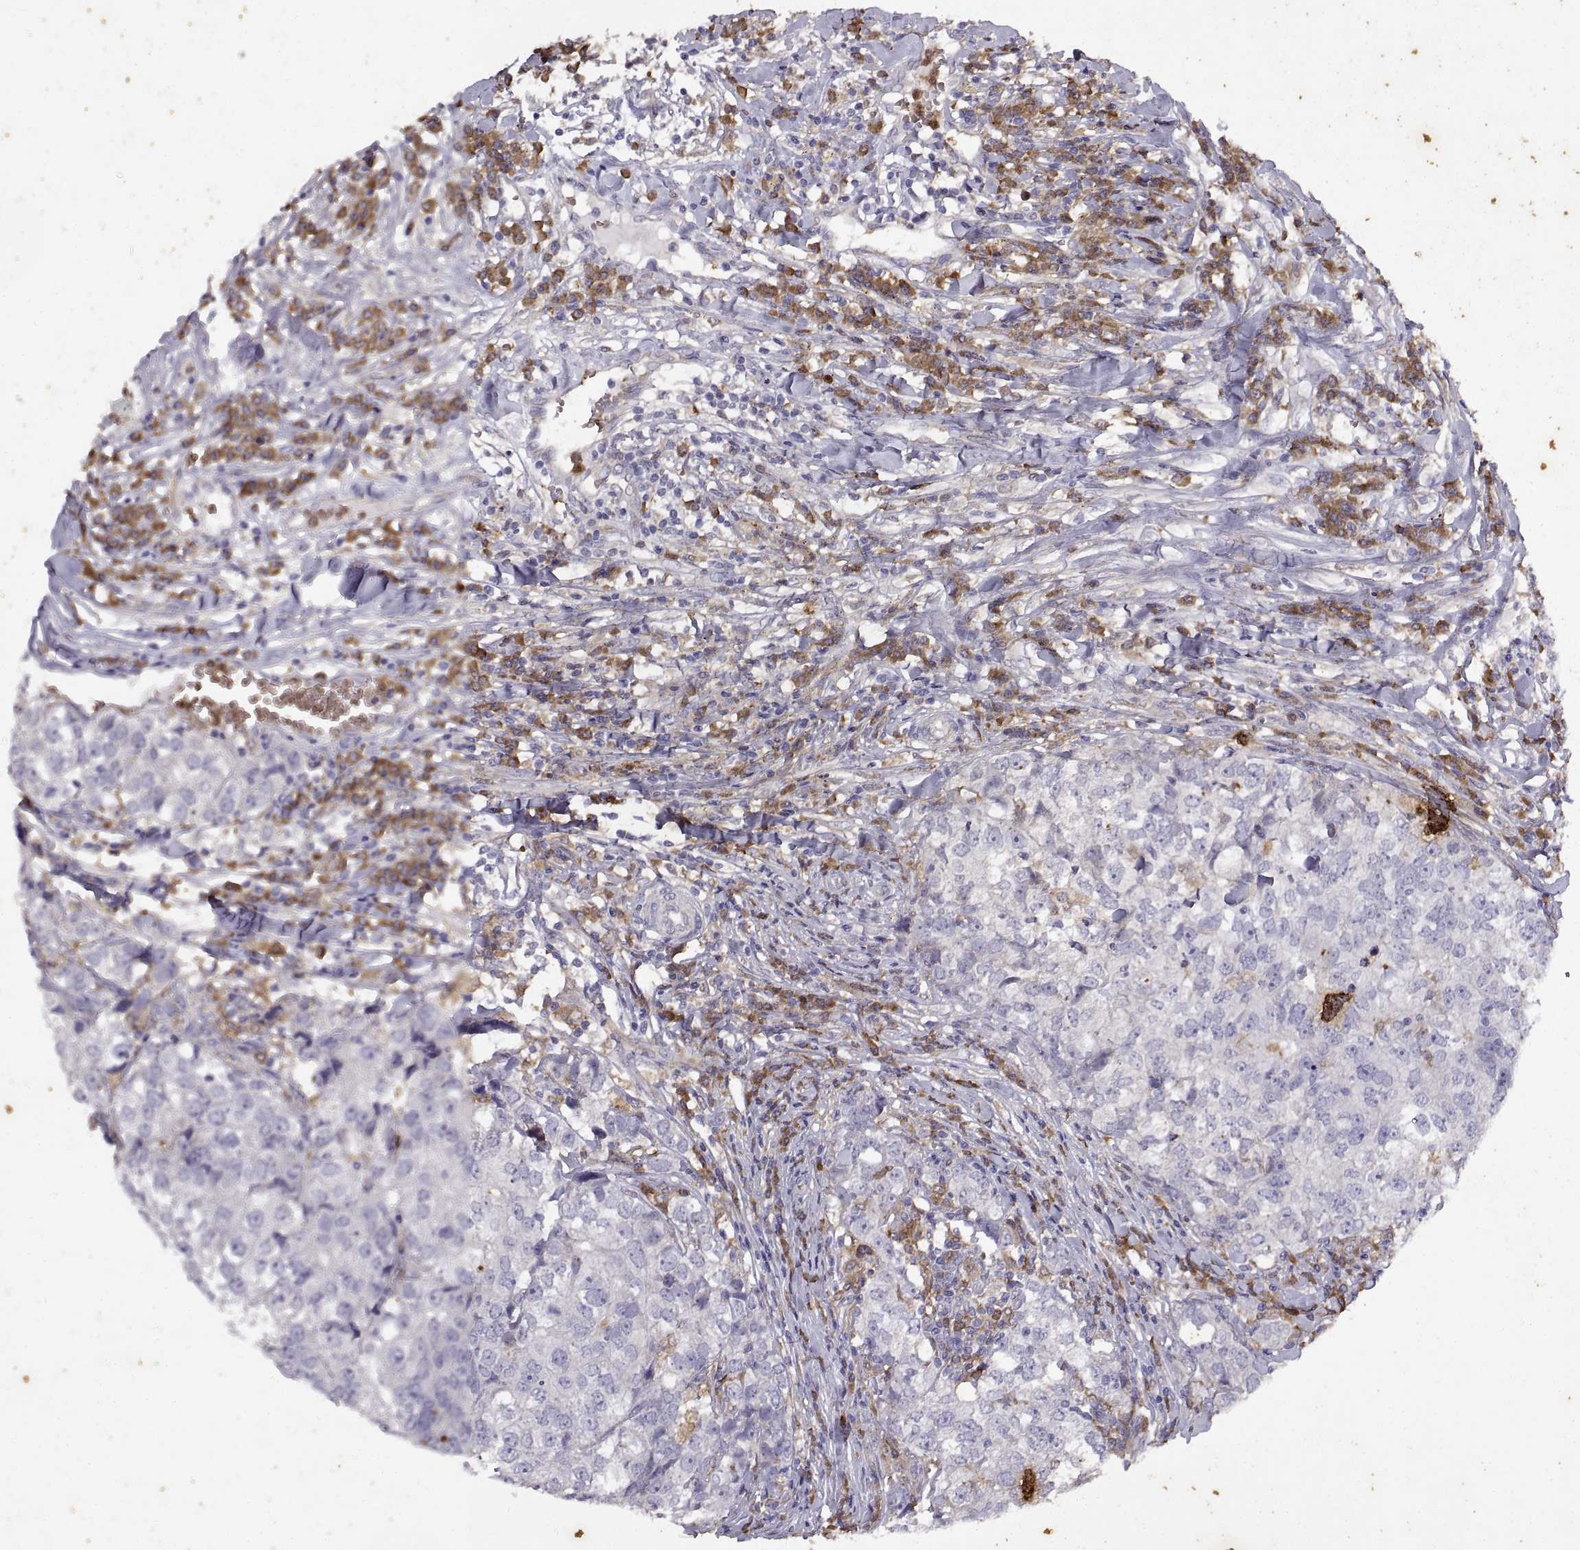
{"staining": {"intensity": "negative", "quantity": "none", "location": "none"}, "tissue": "breast cancer", "cell_type": "Tumor cells", "image_type": "cancer", "snomed": [{"axis": "morphology", "description": "Duct carcinoma"}, {"axis": "topography", "description": "Breast"}], "caption": "The histopathology image displays no significant expression in tumor cells of intraductal carcinoma (breast).", "gene": "DOK3", "patient": {"sex": "female", "age": 30}}